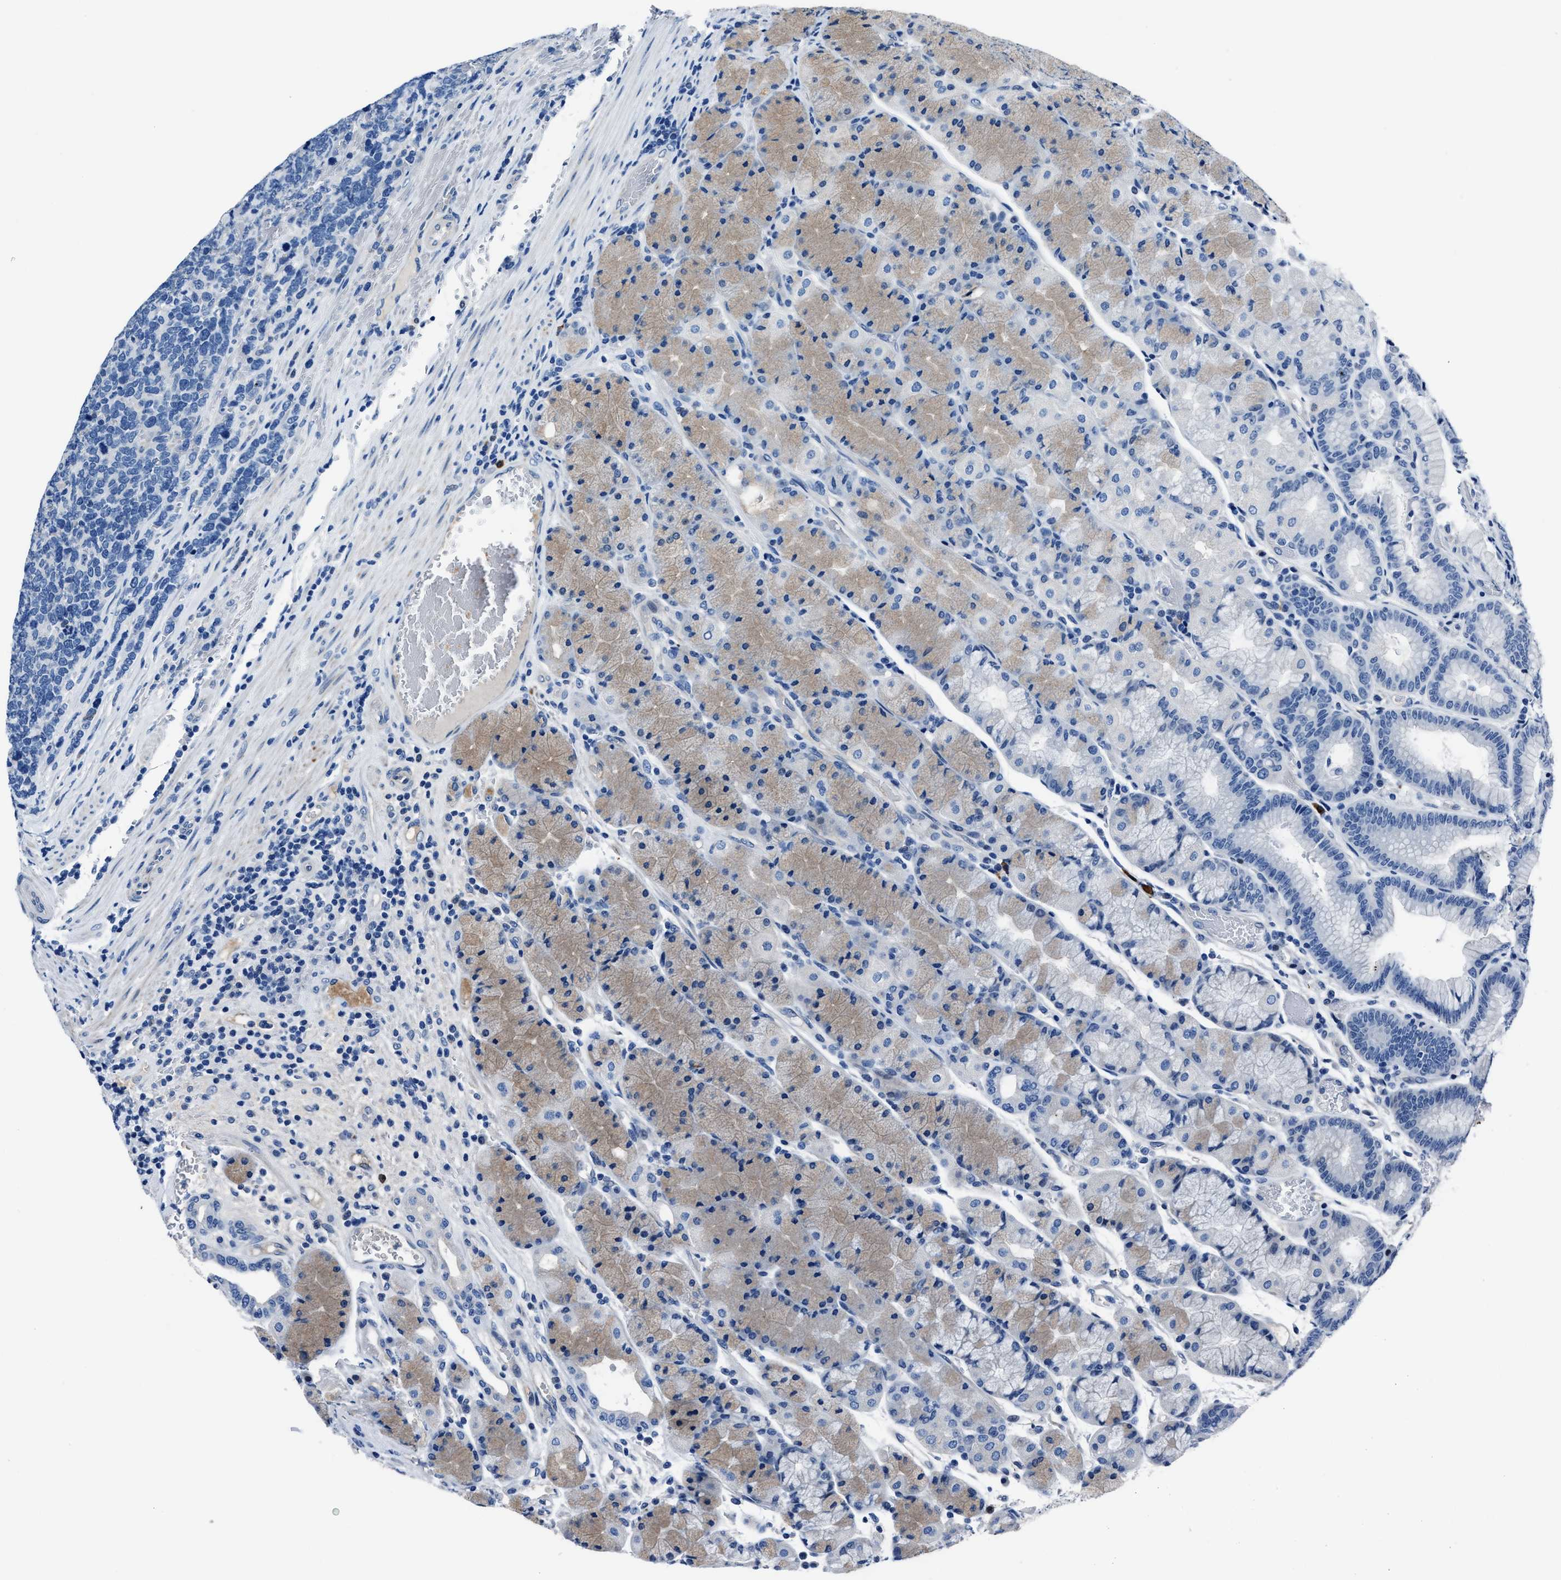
{"staining": {"intensity": "weak", "quantity": "25%-75%", "location": "cytoplasmic/membranous"}, "tissue": "stomach", "cell_type": "Glandular cells", "image_type": "normal", "snomed": [{"axis": "morphology", "description": "Normal tissue, NOS"}, {"axis": "morphology", "description": "Carcinoid, malignant, NOS"}, {"axis": "topography", "description": "Stomach, upper"}], "caption": "The immunohistochemical stain highlights weak cytoplasmic/membranous expression in glandular cells of unremarkable stomach.", "gene": "NACAD", "patient": {"sex": "male", "age": 39}}